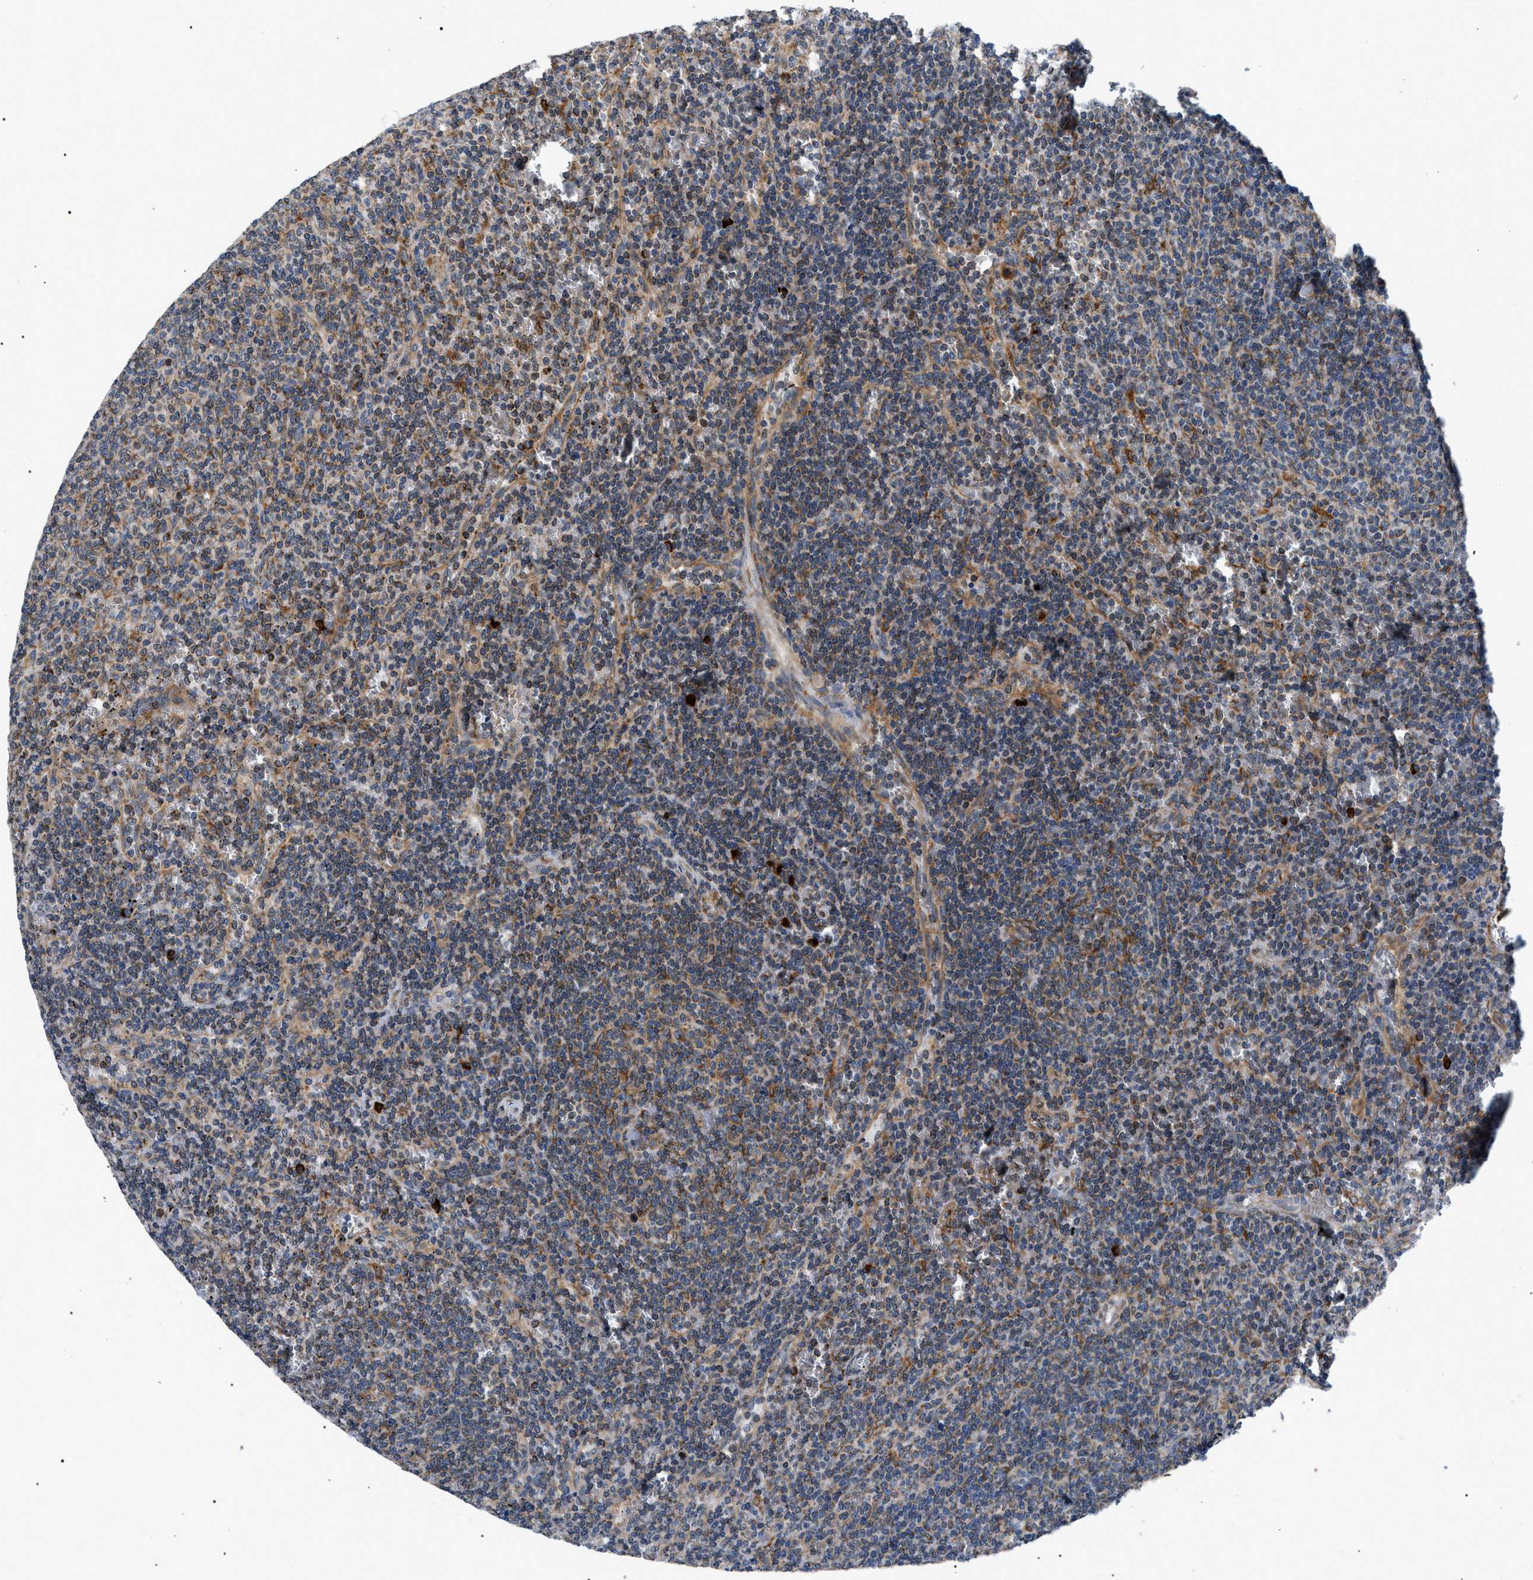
{"staining": {"intensity": "moderate", "quantity": "<25%", "location": "cytoplasmic/membranous"}, "tissue": "lymphoma", "cell_type": "Tumor cells", "image_type": "cancer", "snomed": [{"axis": "morphology", "description": "Malignant lymphoma, non-Hodgkin's type, Low grade"}, {"axis": "topography", "description": "Spleen"}], "caption": "Tumor cells show moderate cytoplasmic/membranous positivity in about <25% of cells in low-grade malignant lymphoma, non-Hodgkin's type.", "gene": "DERL1", "patient": {"sex": "female", "age": 50}}